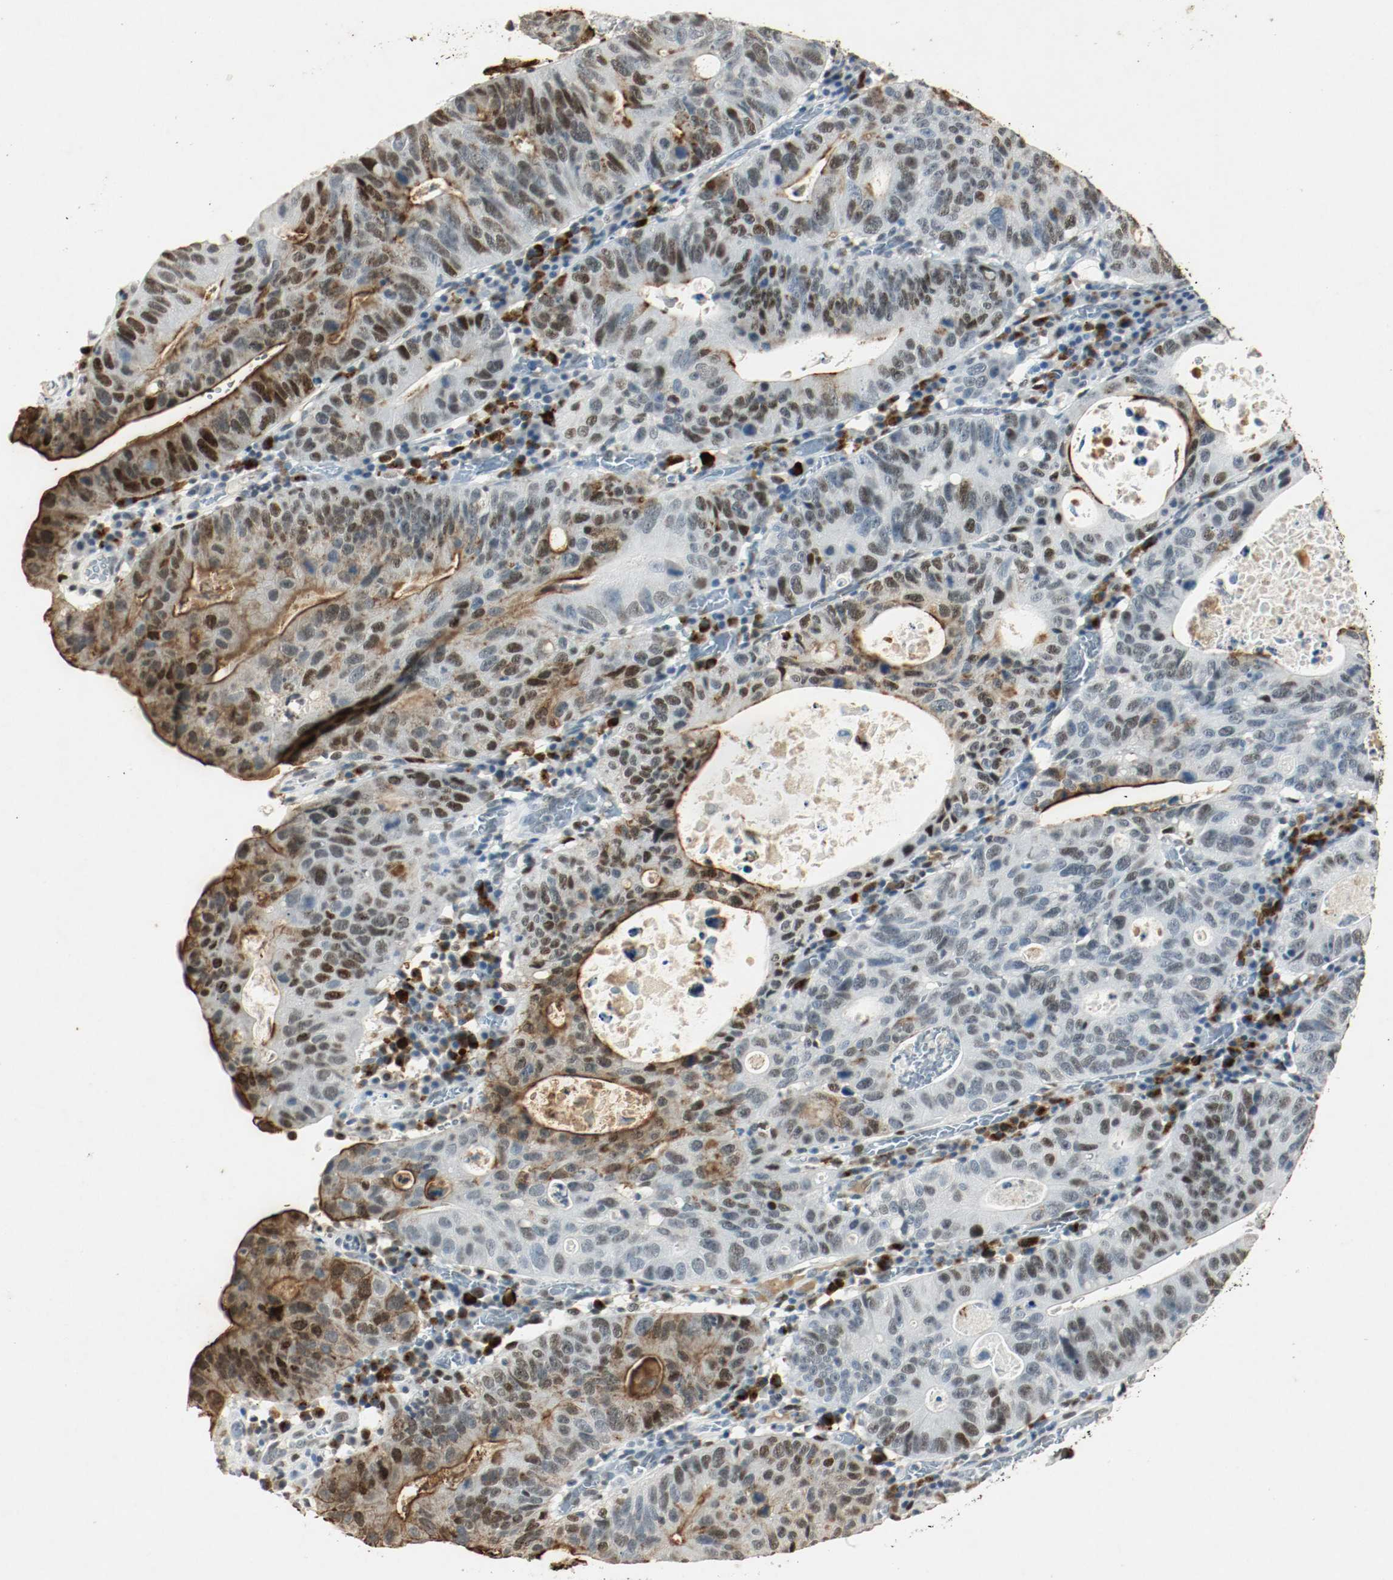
{"staining": {"intensity": "strong", "quantity": "25%-75%", "location": "cytoplasmic/membranous,nuclear"}, "tissue": "stomach cancer", "cell_type": "Tumor cells", "image_type": "cancer", "snomed": [{"axis": "morphology", "description": "Adenocarcinoma, NOS"}, {"axis": "topography", "description": "Stomach"}], "caption": "Adenocarcinoma (stomach) stained with a protein marker demonstrates strong staining in tumor cells.", "gene": "DNMT1", "patient": {"sex": "male", "age": 59}}